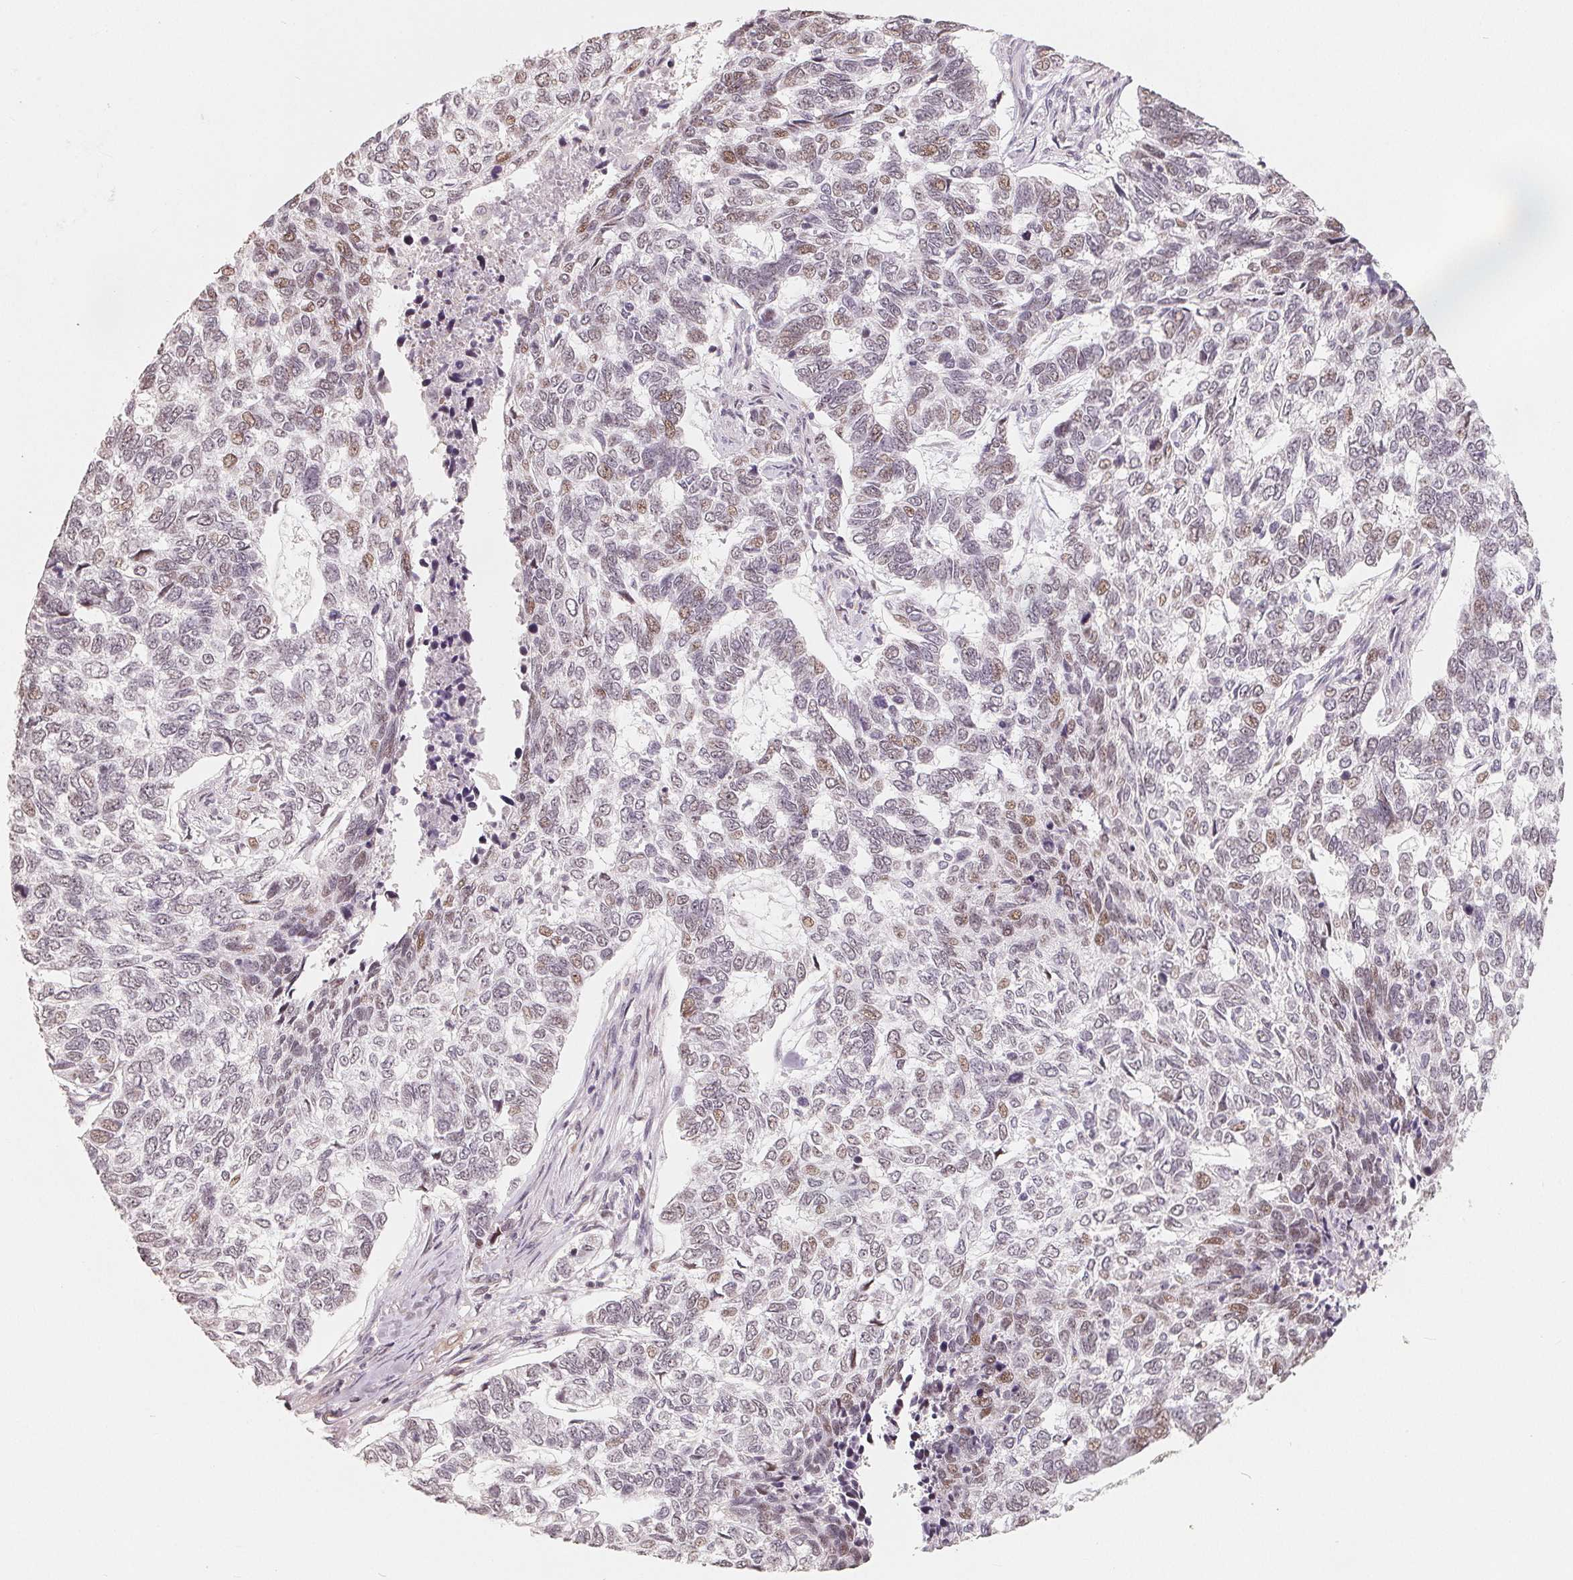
{"staining": {"intensity": "weak", "quantity": "25%-75%", "location": "nuclear"}, "tissue": "skin cancer", "cell_type": "Tumor cells", "image_type": "cancer", "snomed": [{"axis": "morphology", "description": "Basal cell carcinoma"}, {"axis": "topography", "description": "Skin"}], "caption": "Skin cancer stained for a protein (brown) demonstrates weak nuclear positive positivity in approximately 25%-75% of tumor cells.", "gene": "CCDC138", "patient": {"sex": "female", "age": 65}}